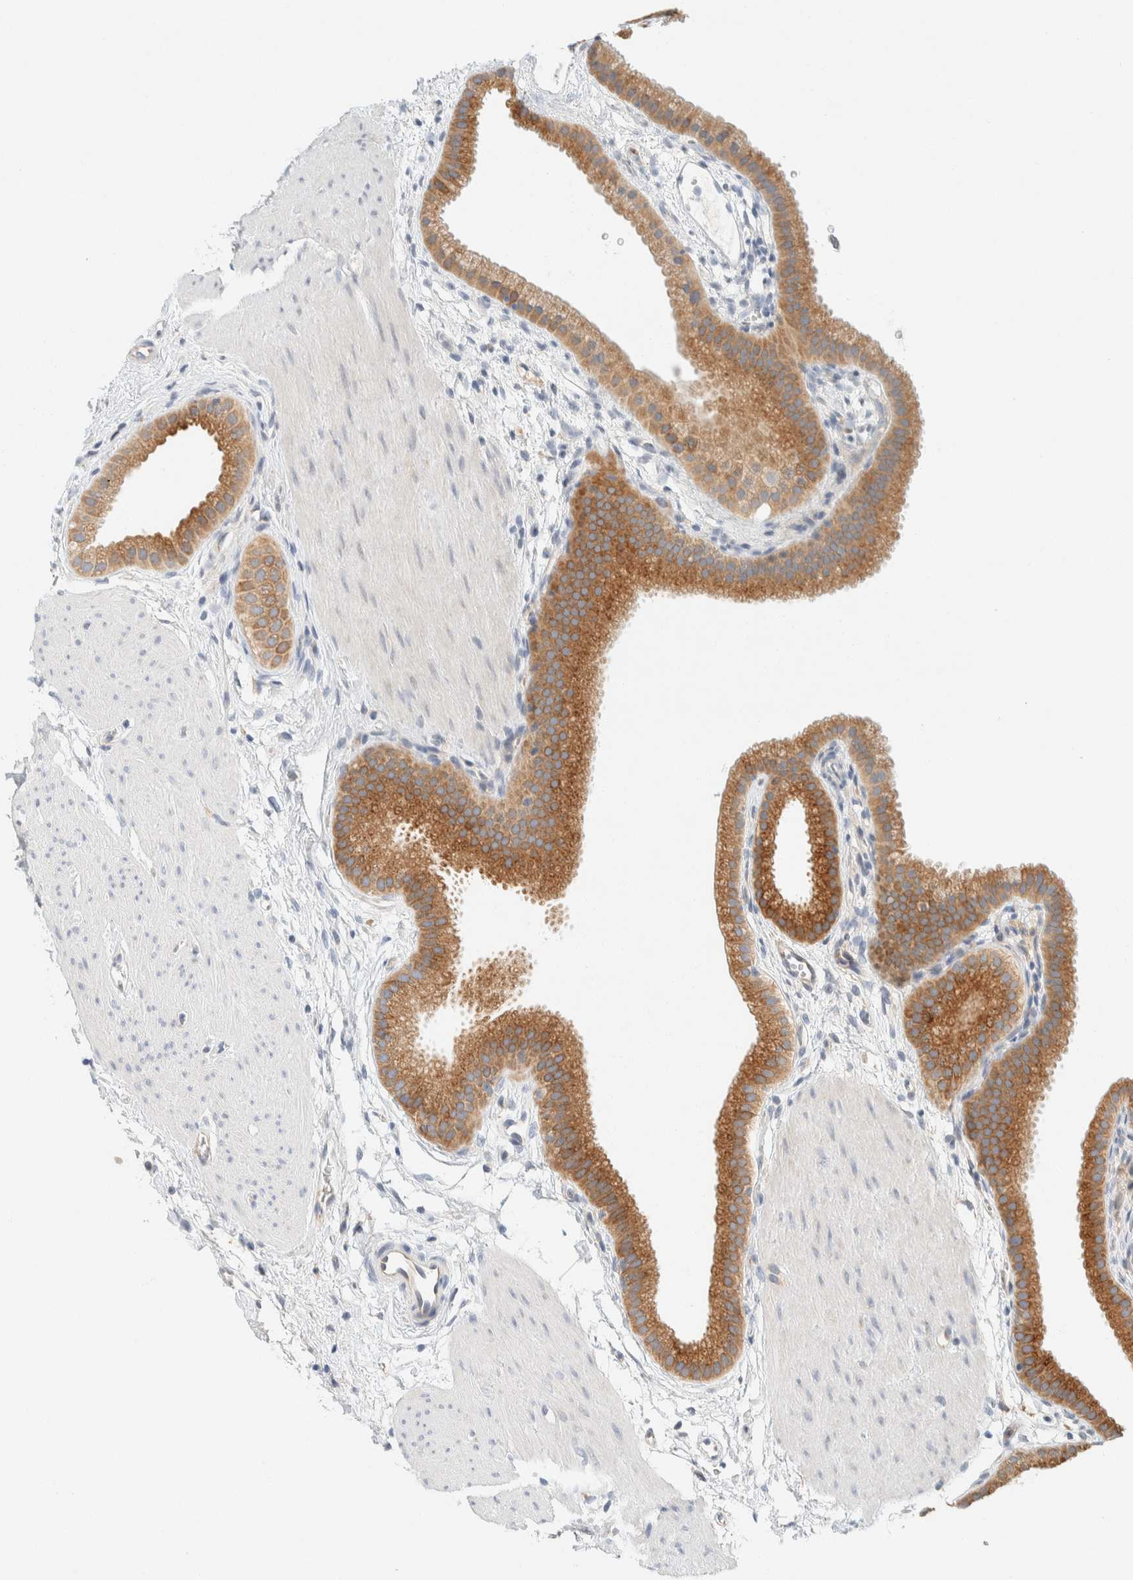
{"staining": {"intensity": "strong", "quantity": ">75%", "location": "cytoplasmic/membranous"}, "tissue": "gallbladder", "cell_type": "Glandular cells", "image_type": "normal", "snomed": [{"axis": "morphology", "description": "Normal tissue, NOS"}, {"axis": "topography", "description": "Gallbladder"}], "caption": "High-power microscopy captured an IHC histopathology image of unremarkable gallbladder, revealing strong cytoplasmic/membranous expression in approximately >75% of glandular cells. (DAB (3,3'-diaminobenzidine) IHC, brown staining for protein, blue staining for nuclei).", "gene": "SUMF2", "patient": {"sex": "female", "age": 64}}